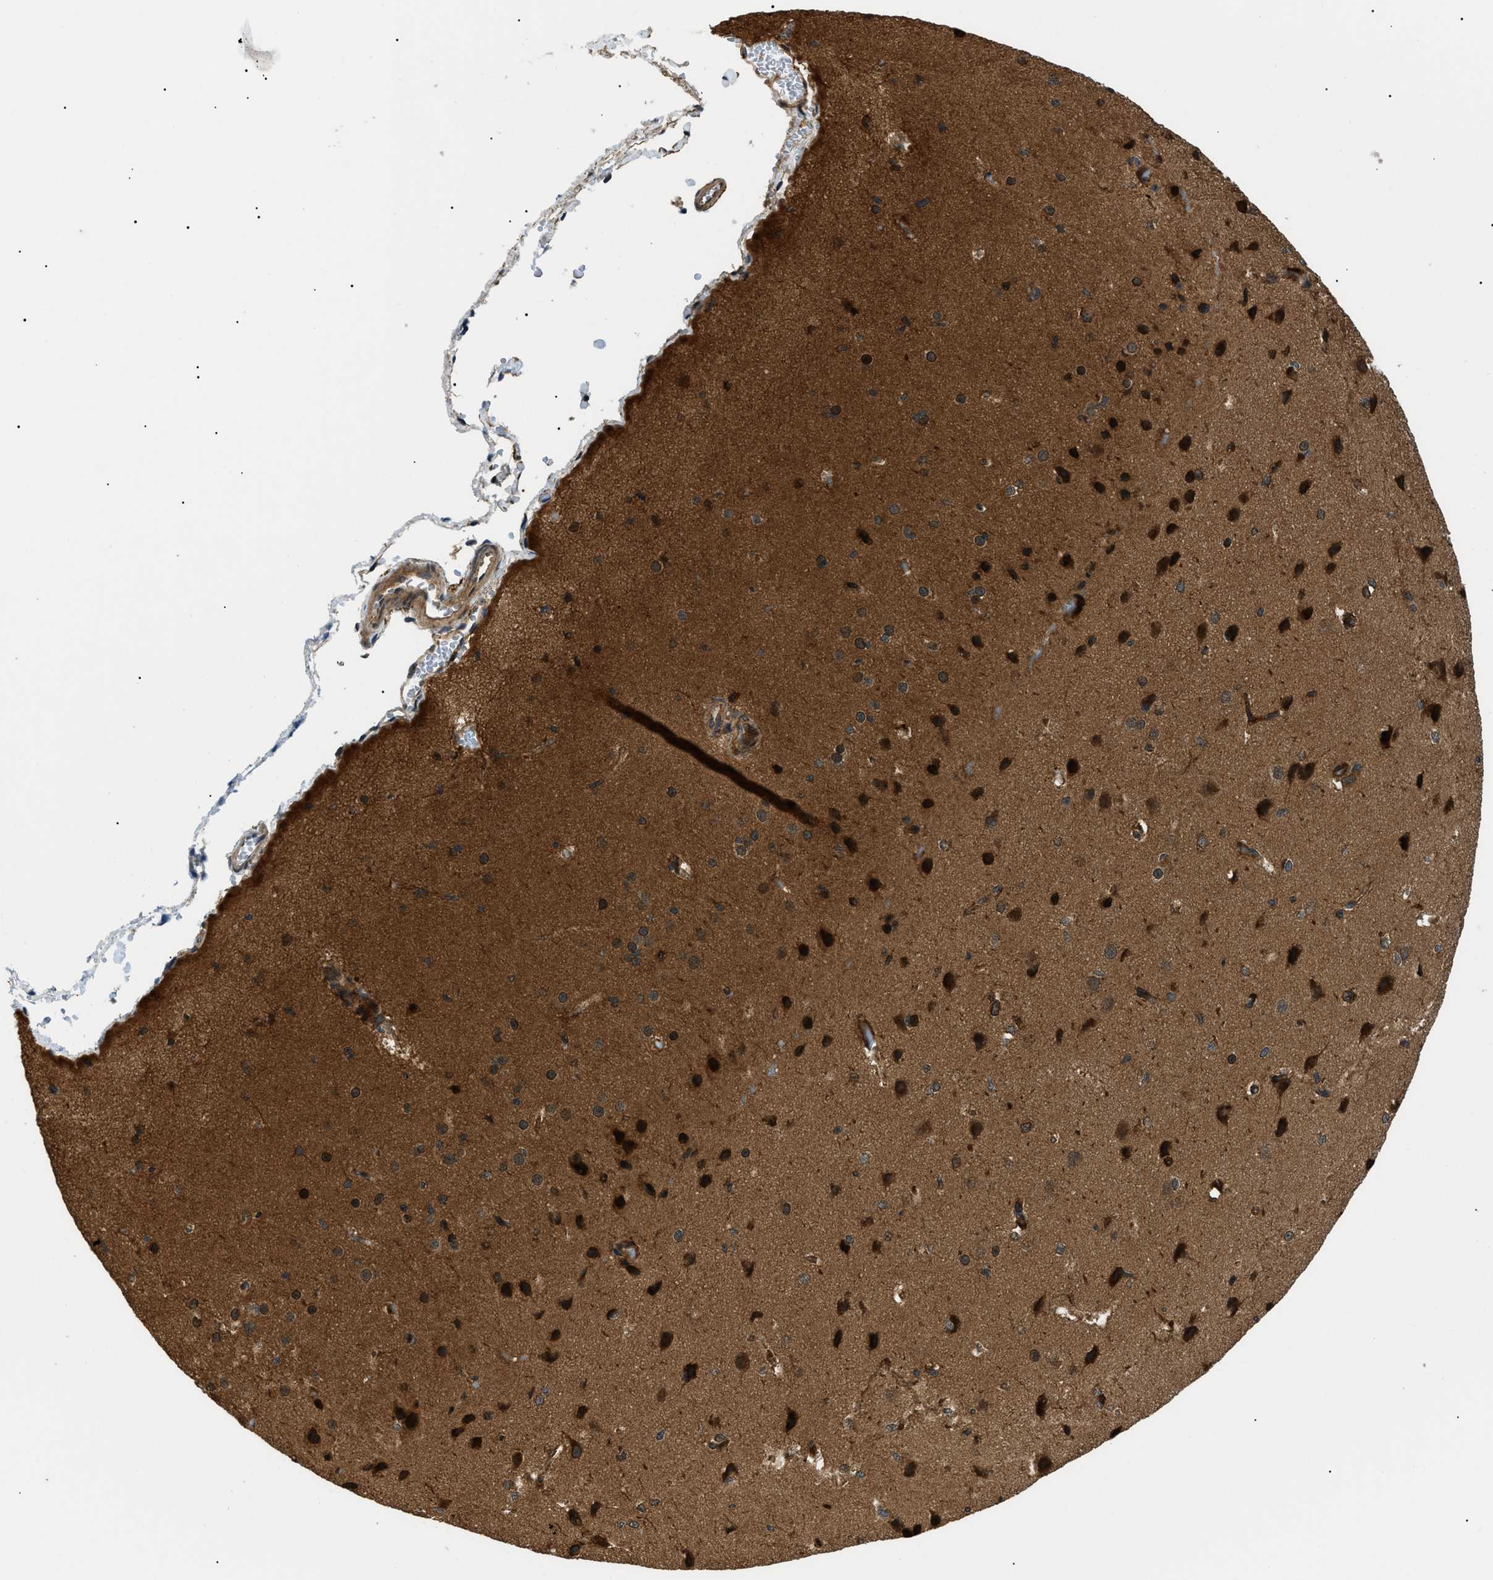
{"staining": {"intensity": "moderate", "quantity": ">75%", "location": "cytoplasmic/membranous"}, "tissue": "cerebral cortex", "cell_type": "Endothelial cells", "image_type": "normal", "snomed": [{"axis": "morphology", "description": "Normal tissue, NOS"}, {"axis": "morphology", "description": "Developmental malformation"}, {"axis": "topography", "description": "Cerebral cortex"}], "caption": "Moderate cytoplasmic/membranous protein positivity is present in about >75% of endothelial cells in cerebral cortex. (IHC, brightfield microscopy, high magnification).", "gene": "ATP6AP1", "patient": {"sex": "female", "age": 30}}